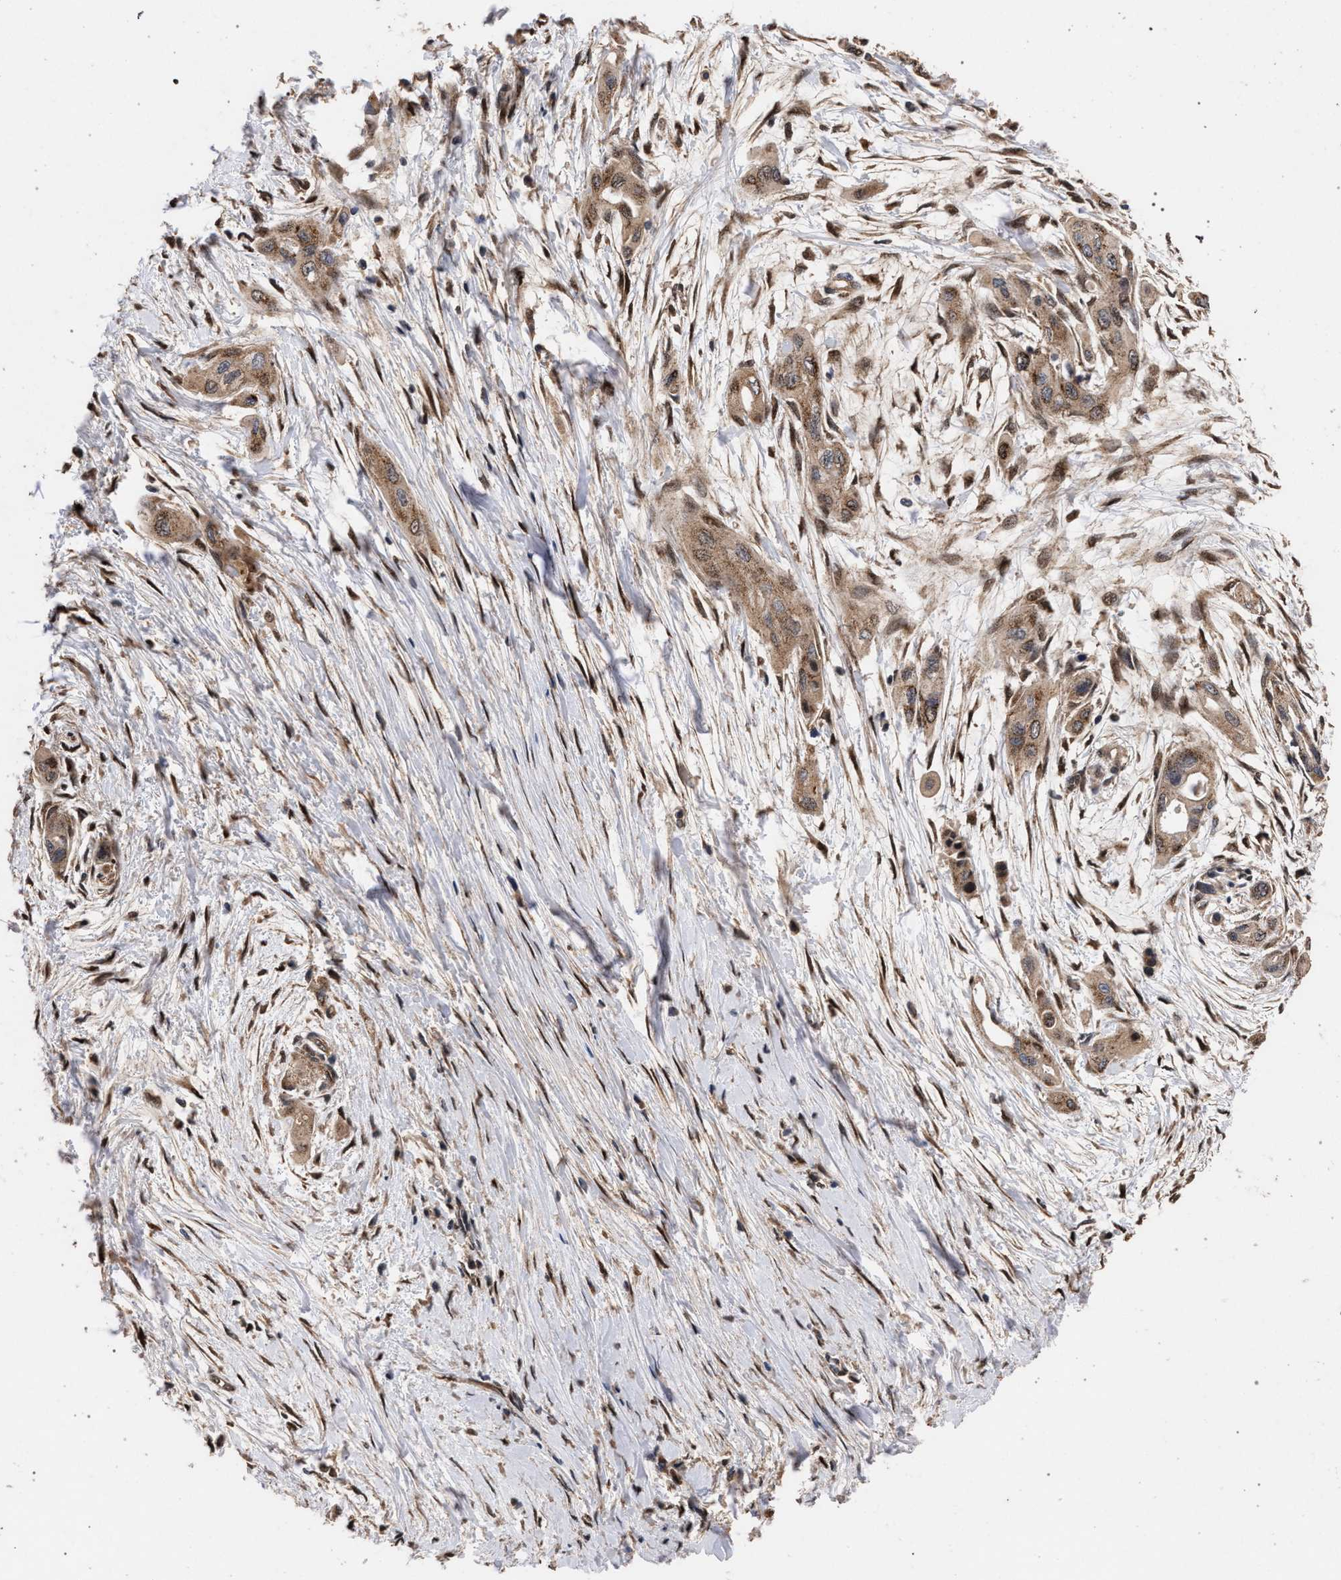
{"staining": {"intensity": "moderate", "quantity": ">75%", "location": "cytoplasmic/membranous,nuclear"}, "tissue": "pancreatic cancer", "cell_type": "Tumor cells", "image_type": "cancer", "snomed": [{"axis": "morphology", "description": "Adenocarcinoma, NOS"}, {"axis": "topography", "description": "Pancreas"}], "caption": "Pancreatic adenocarcinoma was stained to show a protein in brown. There is medium levels of moderate cytoplasmic/membranous and nuclear positivity in approximately >75% of tumor cells.", "gene": "ACOX1", "patient": {"sex": "male", "age": 59}}